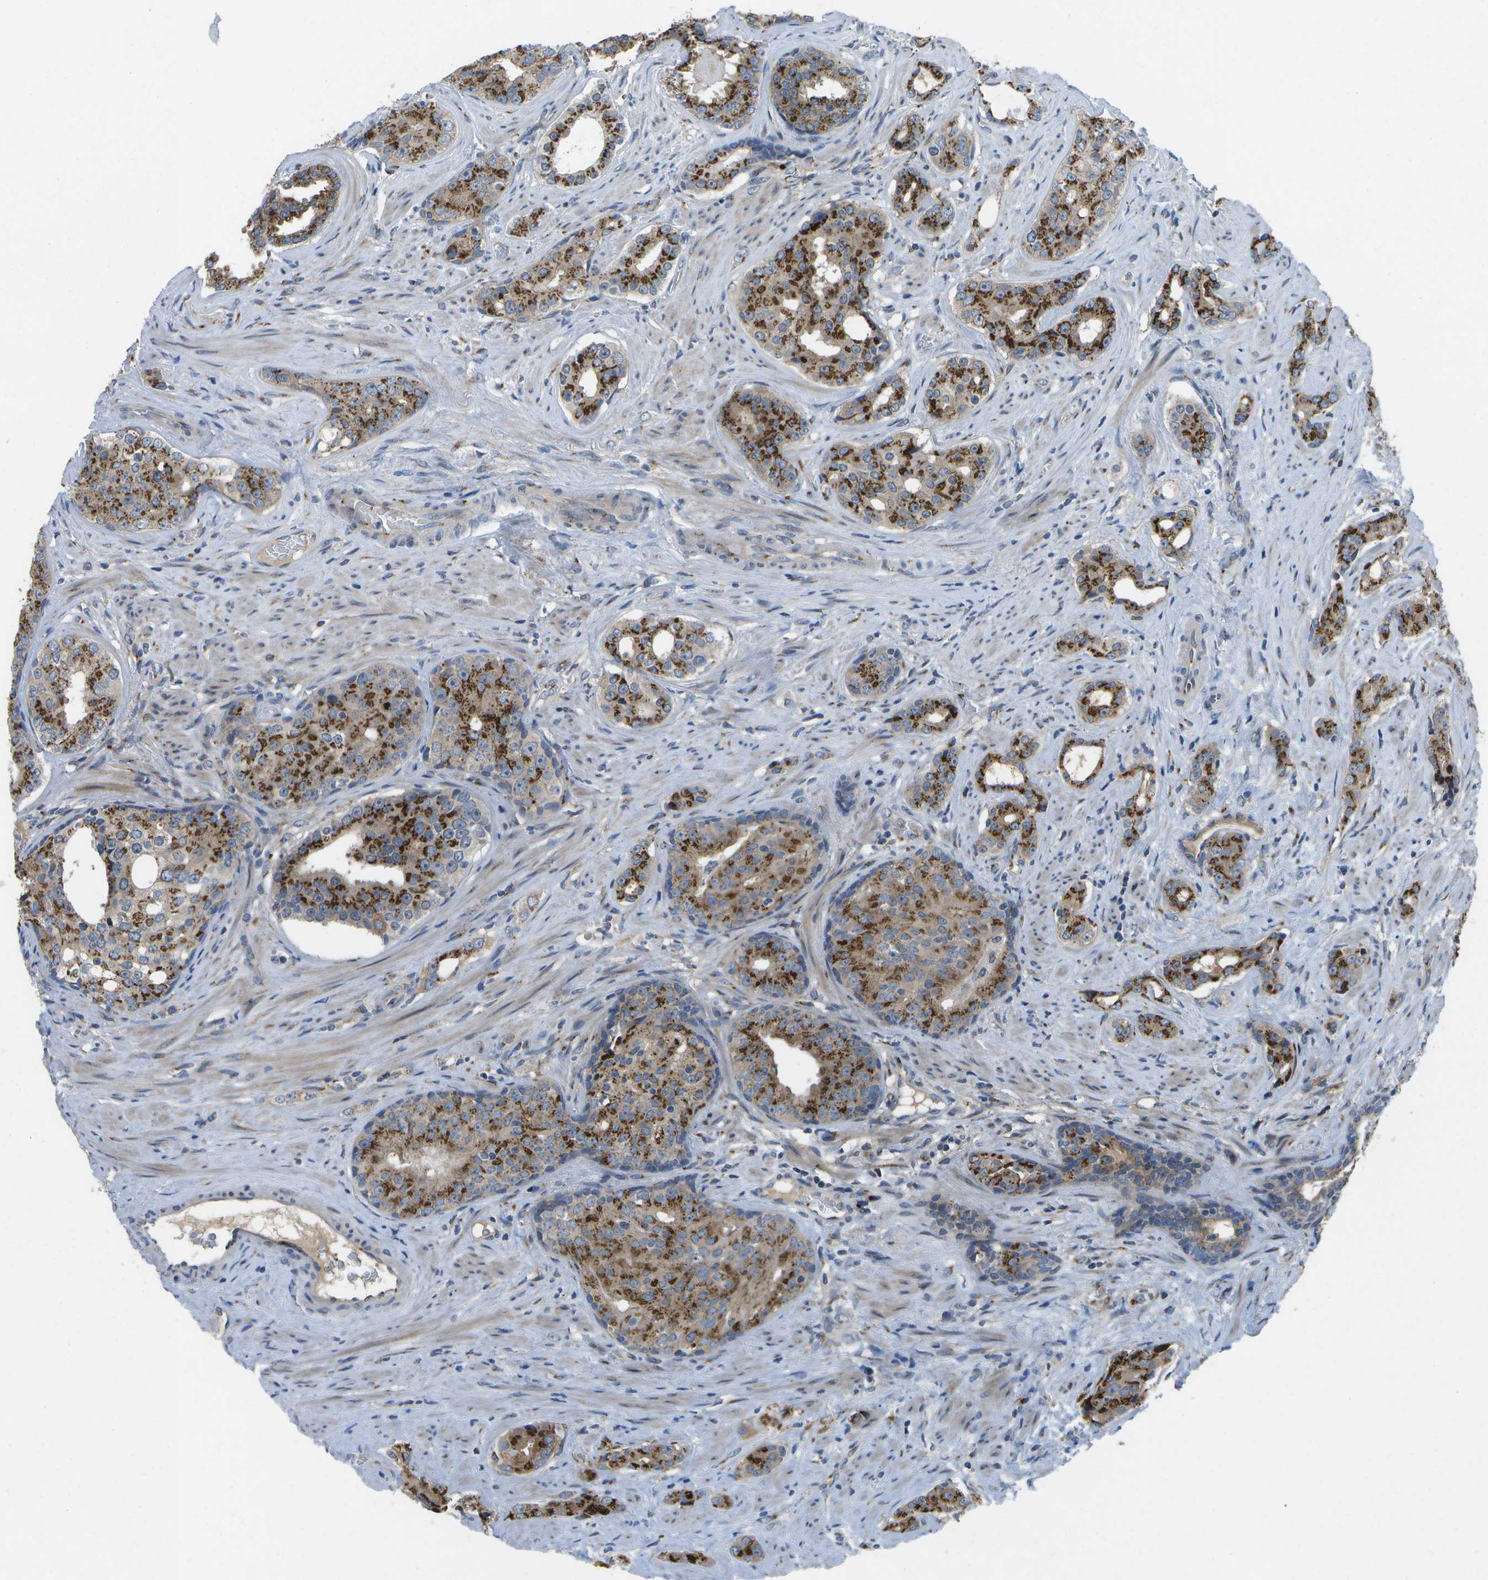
{"staining": {"intensity": "strong", "quantity": ">75%", "location": "cytoplasmic/membranous"}, "tissue": "prostate cancer", "cell_type": "Tumor cells", "image_type": "cancer", "snomed": [{"axis": "morphology", "description": "Adenocarcinoma, High grade"}, {"axis": "topography", "description": "Prostate"}], "caption": "Immunohistochemistry image of human adenocarcinoma (high-grade) (prostate) stained for a protein (brown), which exhibits high levels of strong cytoplasmic/membranous positivity in approximately >75% of tumor cells.", "gene": "QSOX2", "patient": {"sex": "male", "age": 71}}